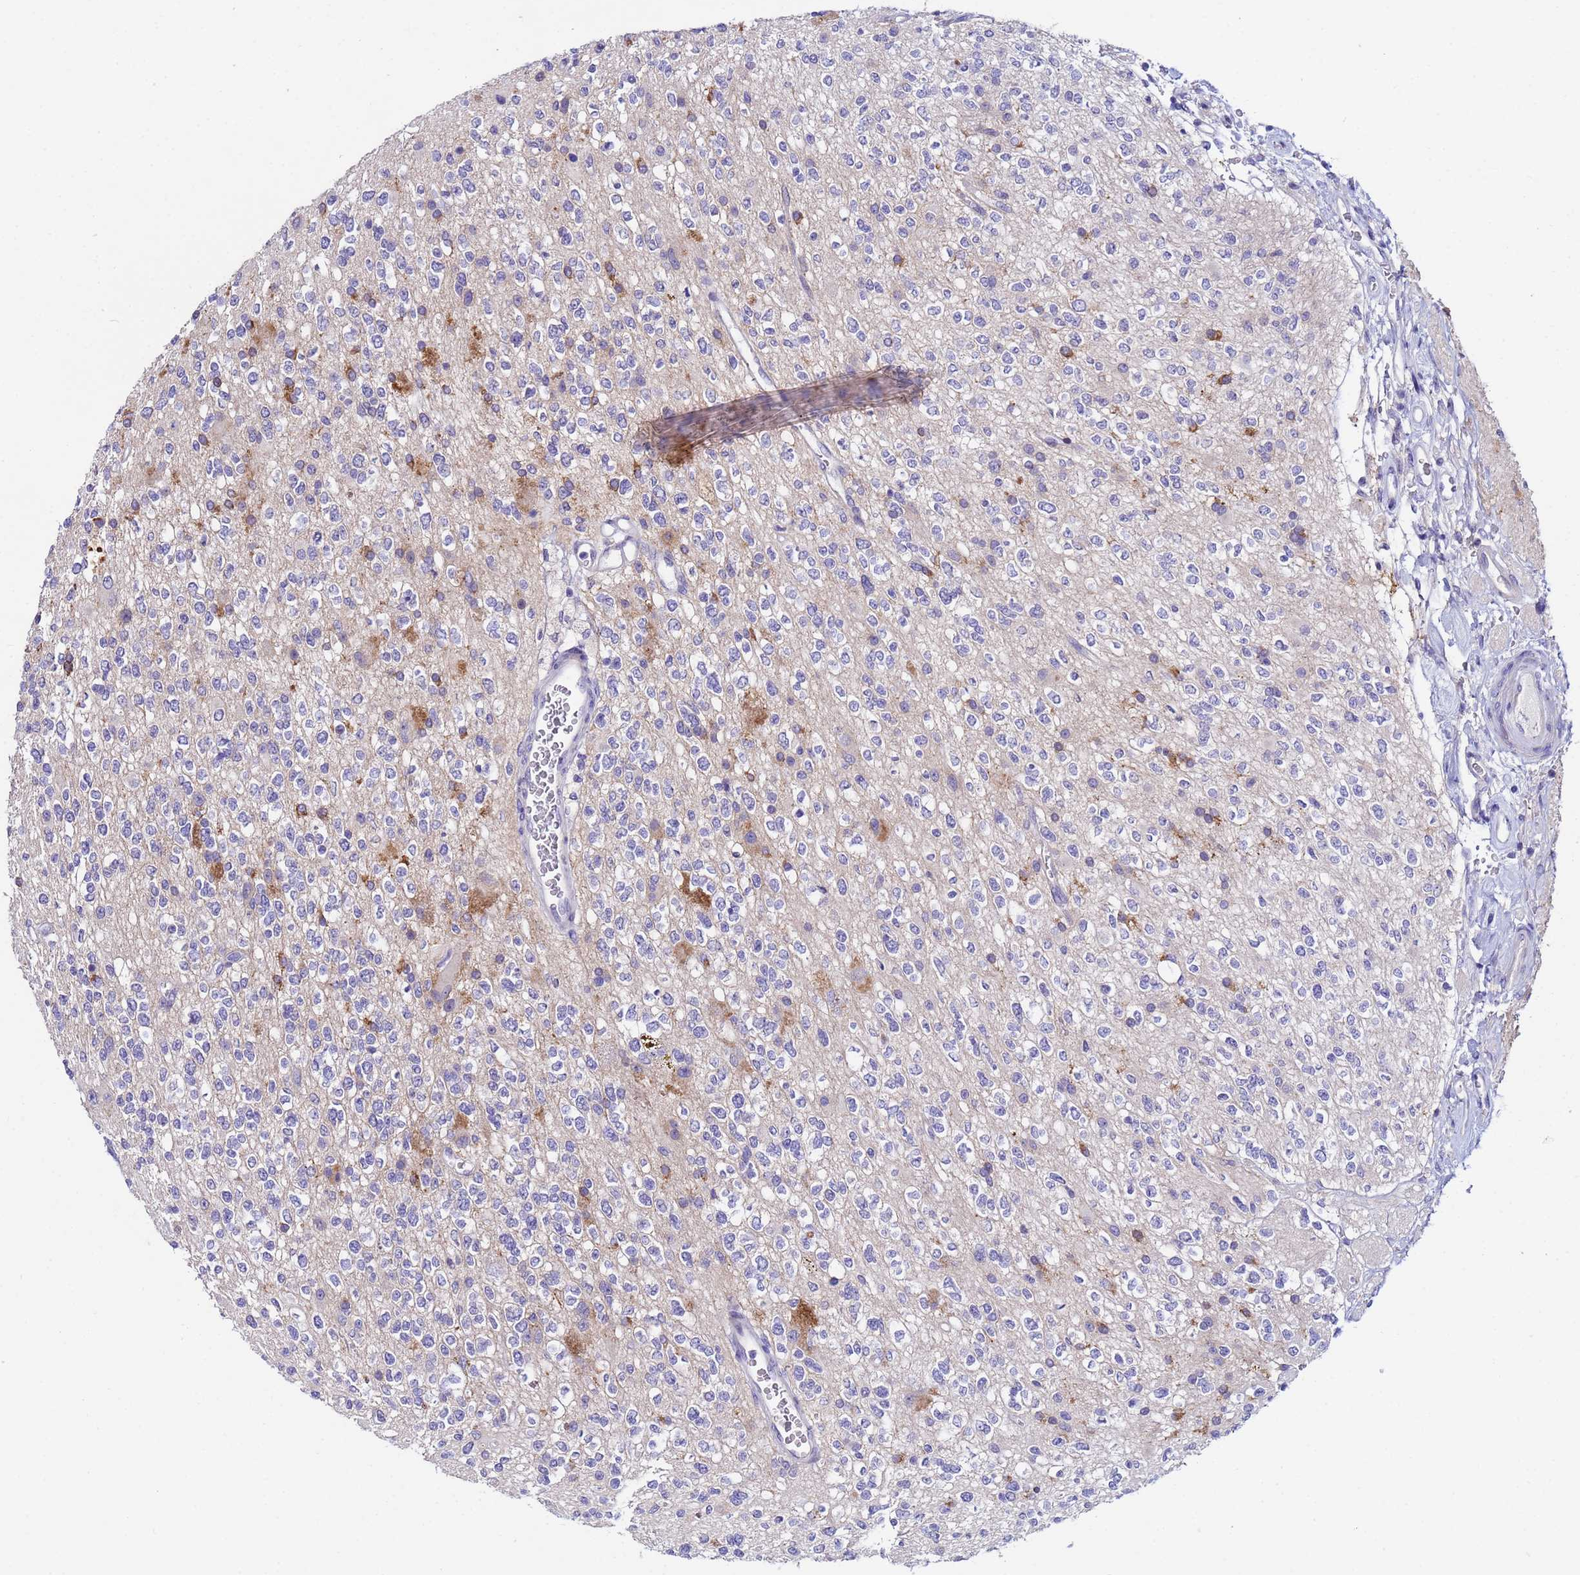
{"staining": {"intensity": "weak", "quantity": "<25%", "location": "cytoplasmic/membranous"}, "tissue": "glioma", "cell_type": "Tumor cells", "image_type": "cancer", "snomed": [{"axis": "morphology", "description": "Glioma, malignant, High grade"}, {"axis": "topography", "description": "Brain"}], "caption": "High magnification brightfield microscopy of glioma stained with DAB (3,3'-diaminobenzidine) (brown) and counterstained with hematoxylin (blue): tumor cells show no significant positivity.", "gene": "IGSF11", "patient": {"sex": "male", "age": 34}}